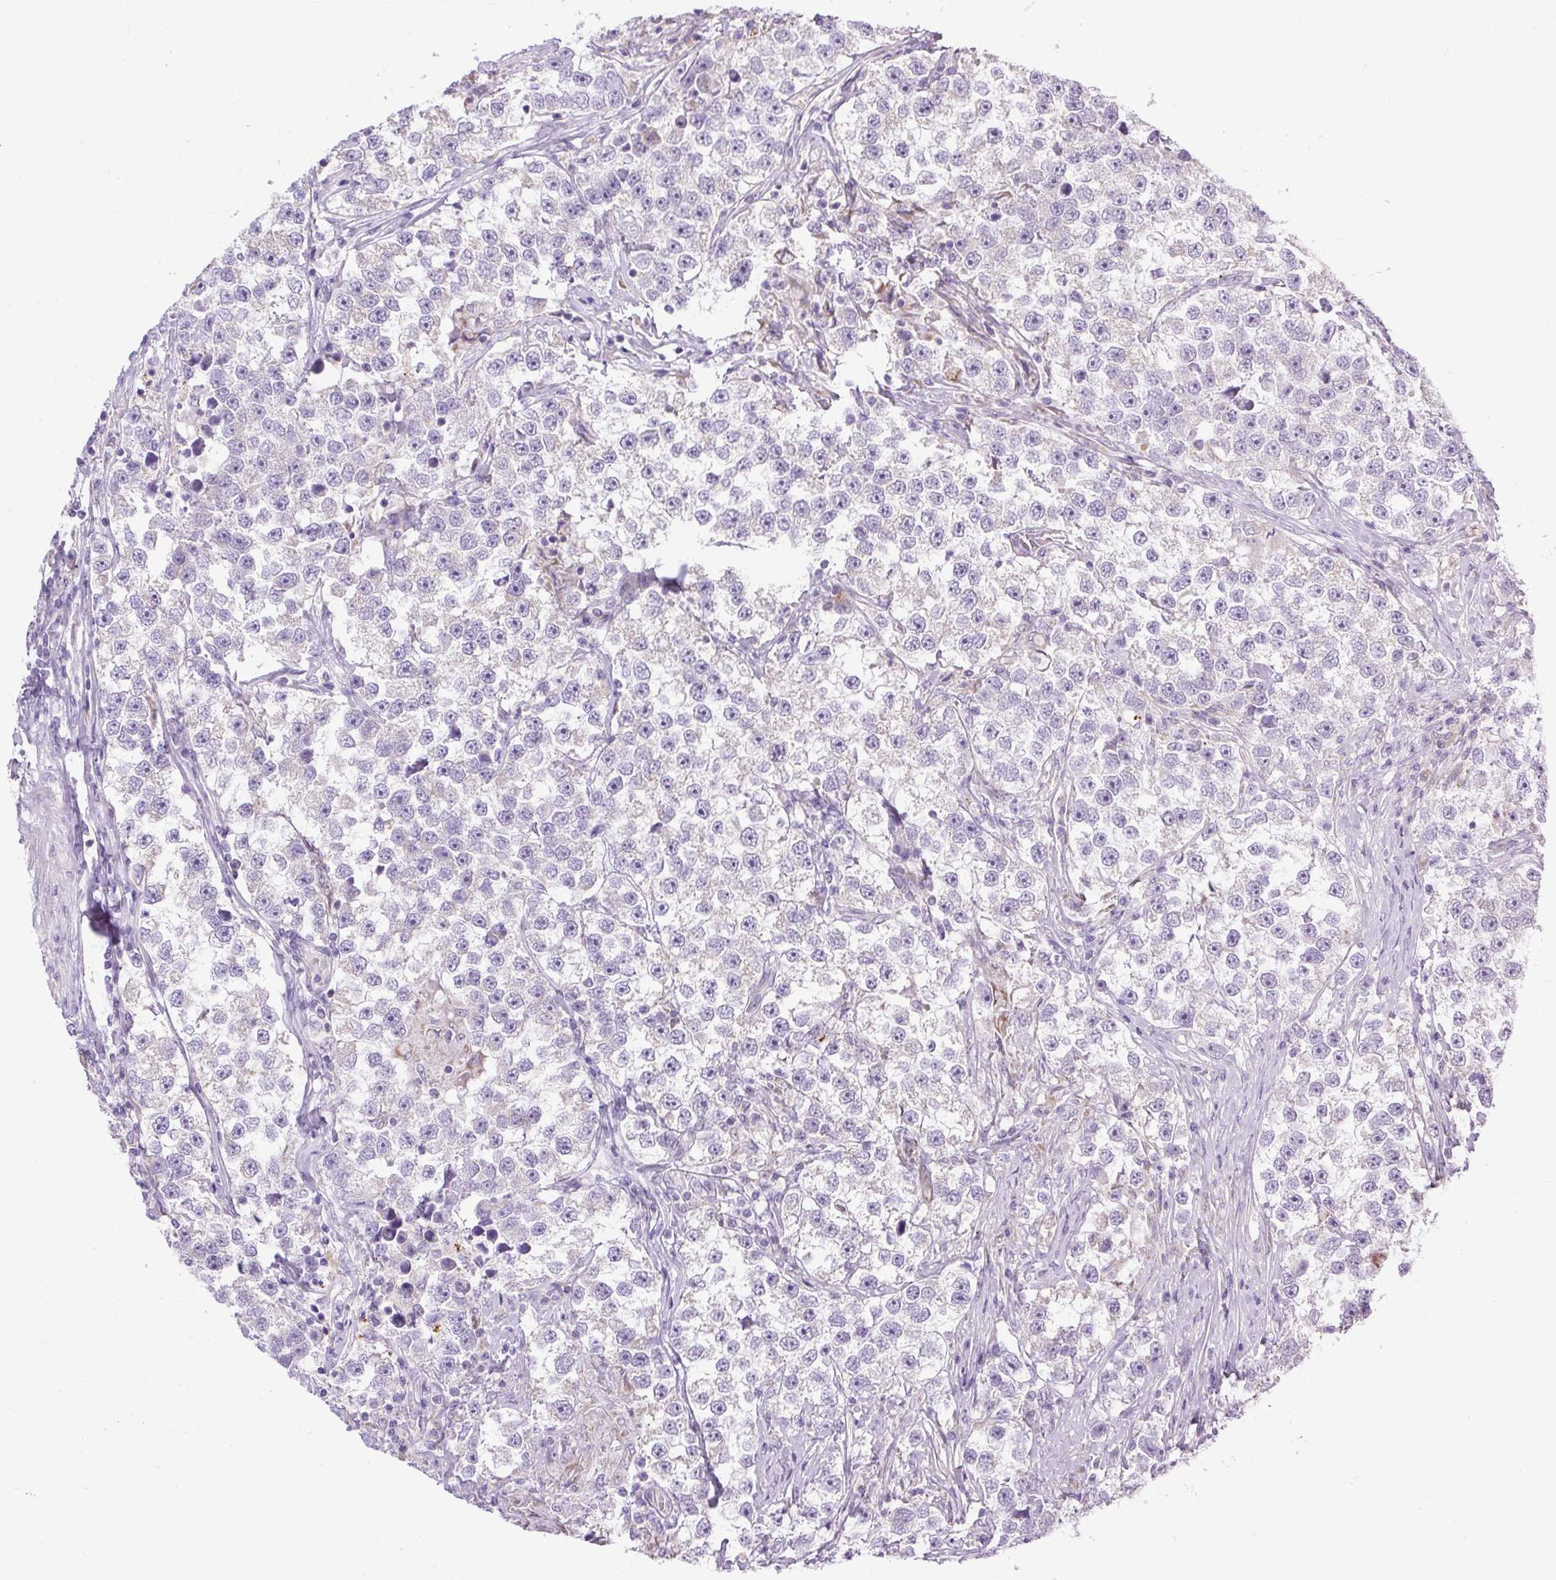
{"staining": {"intensity": "negative", "quantity": "none", "location": "none"}, "tissue": "testis cancer", "cell_type": "Tumor cells", "image_type": "cancer", "snomed": [{"axis": "morphology", "description": "Seminoma, NOS"}, {"axis": "topography", "description": "Testis"}], "caption": "An IHC image of testis cancer (seminoma) is shown. There is no staining in tumor cells of testis cancer (seminoma). (Stains: DAB IHC with hematoxylin counter stain, Microscopy: brightfield microscopy at high magnification).", "gene": "RNASE10", "patient": {"sex": "male", "age": 46}}